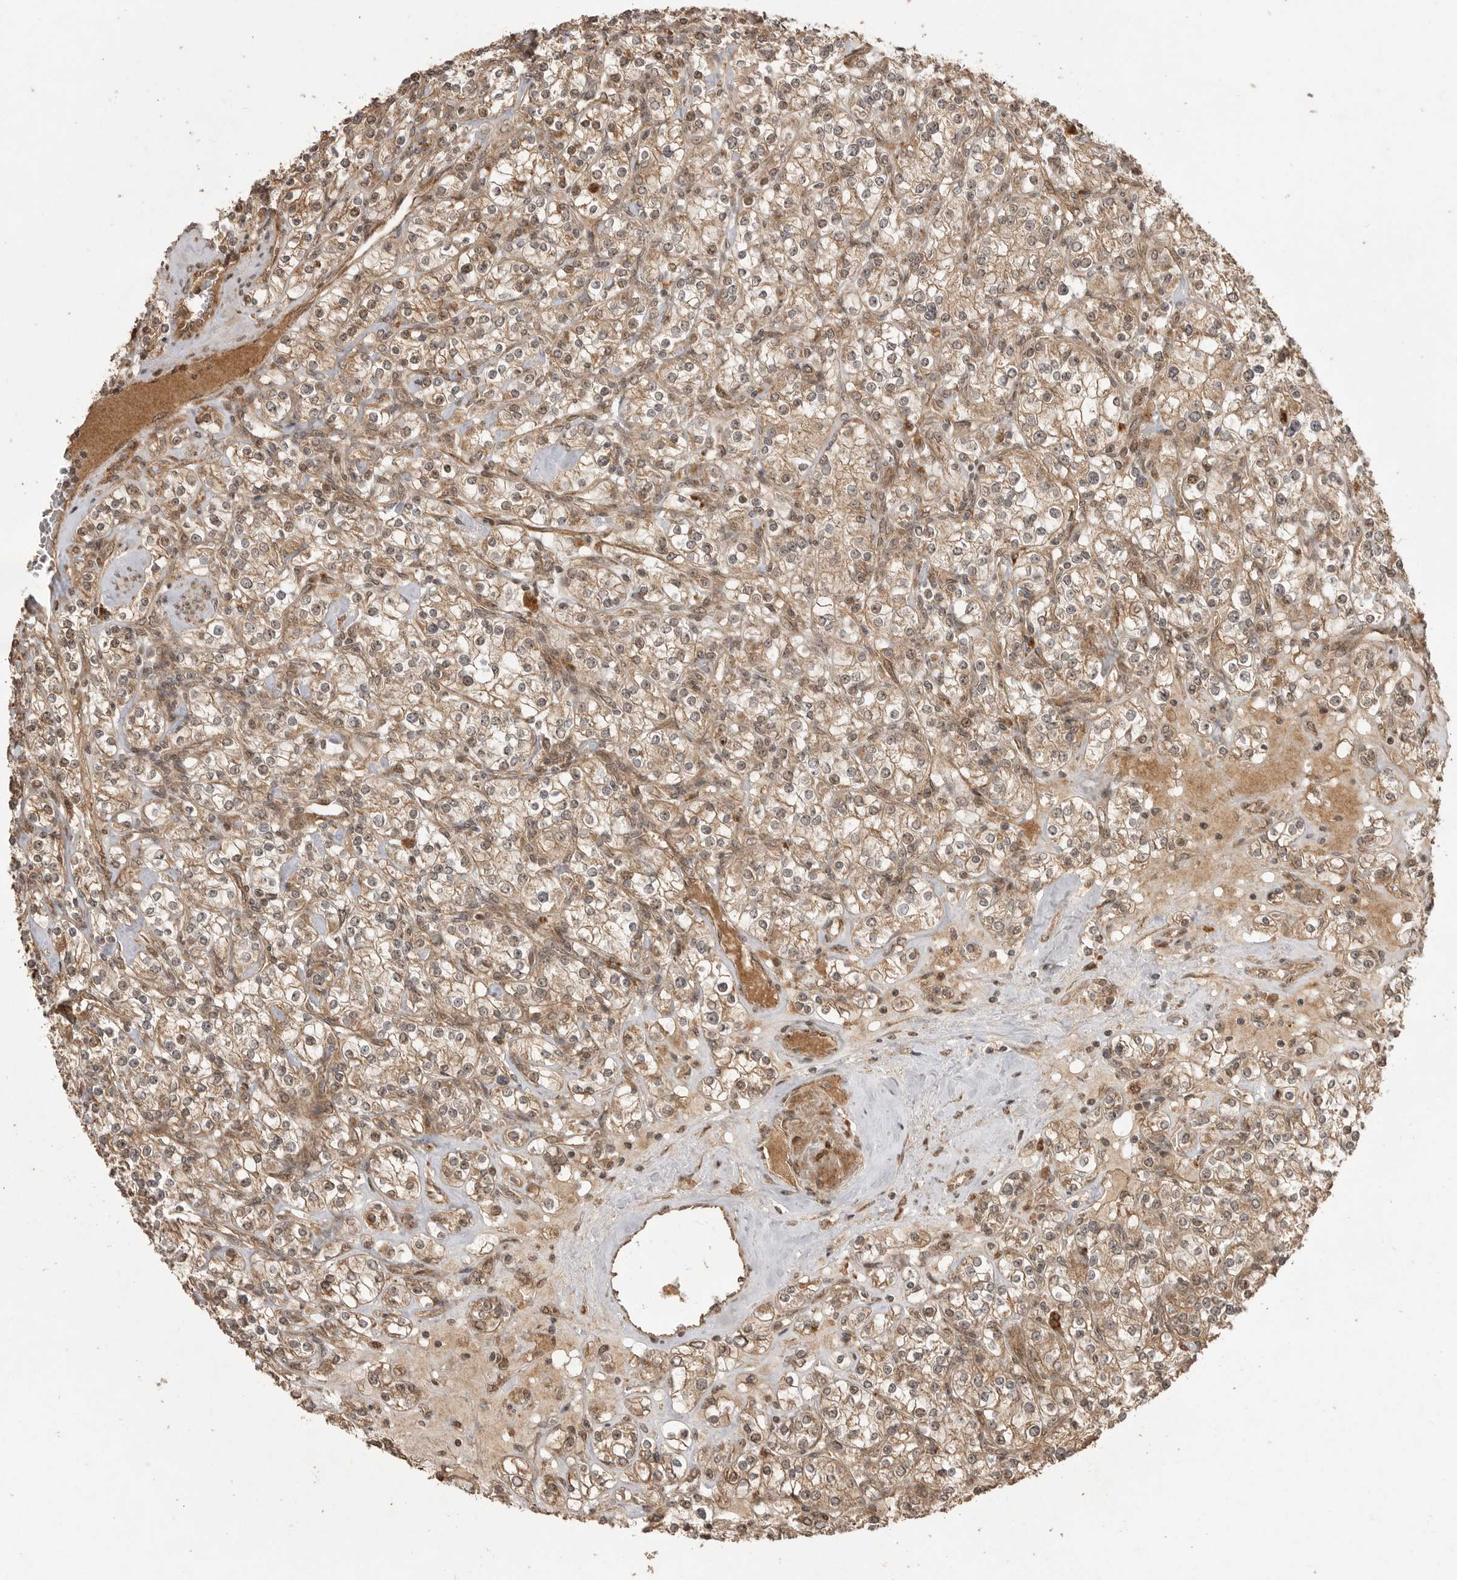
{"staining": {"intensity": "moderate", "quantity": ">75%", "location": "cytoplasmic/membranous,nuclear"}, "tissue": "renal cancer", "cell_type": "Tumor cells", "image_type": "cancer", "snomed": [{"axis": "morphology", "description": "Adenocarcinoma, NOS"}, {"axis": "topography", "description": "Kidney"}], "caption": "This is a histology image of IHC staining of renal cancer (adenocarcinoma), which shows moderate staining in the cytoplasmic/membranous and nuclear of tumor cells.", "gene": "BOC", "patient": {"sex": "male", "age": 77}}